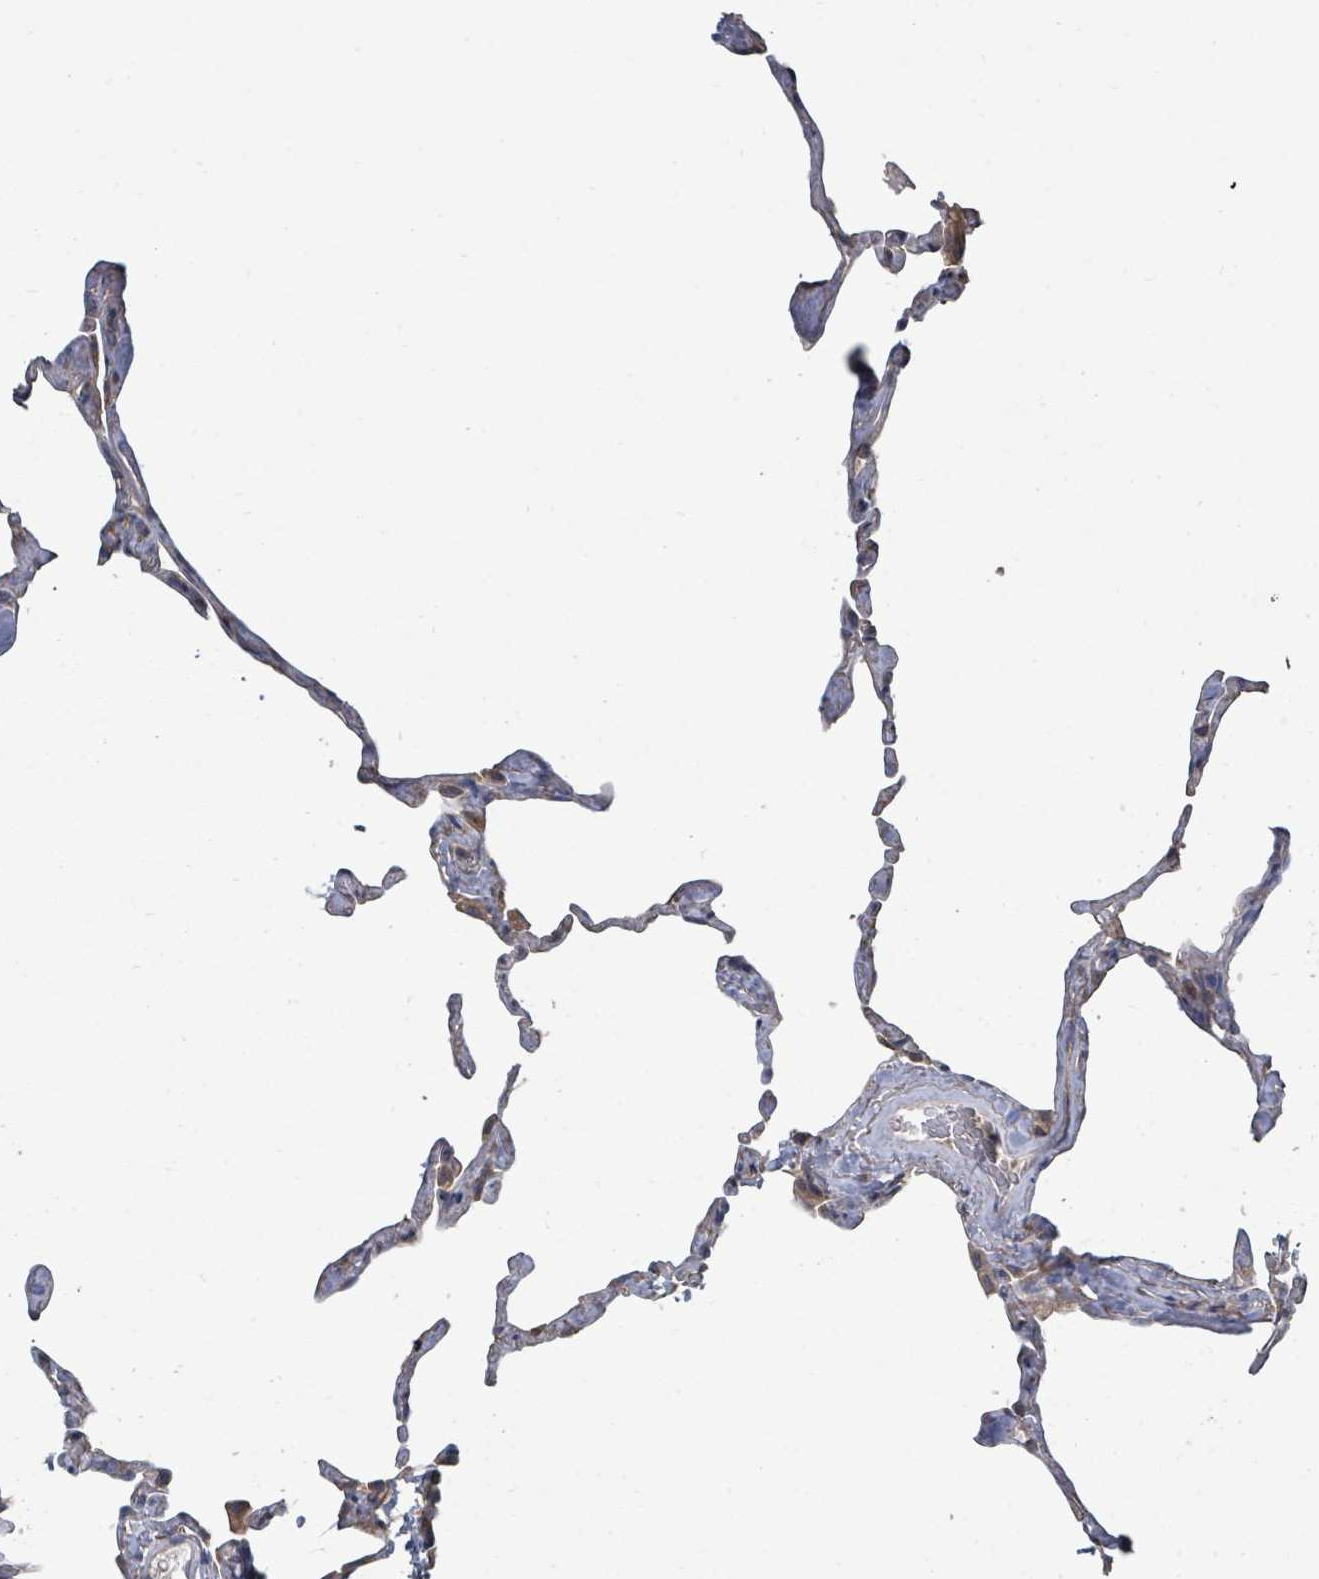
{"staining": {"intensity": "moderate", "quantity": "<25%", "location": "cytoplasmic/membranous"}, "tissue": "lung", "cell_type": "Alveolar cells", "image_type": "normal", "snomed": [{"axis": "morphology", "description": "Normal tissue, NOS"}, {"axis": "topography", "description": "Lung"}], "caption": "The photomicrograph displays staining of benign lung, revealing moderate cytoplasmic/membranous protein expression (brown color) within alveolar cells.", "gene": "SLC9A7", "patient": {"sex": "male", "age": 65}}